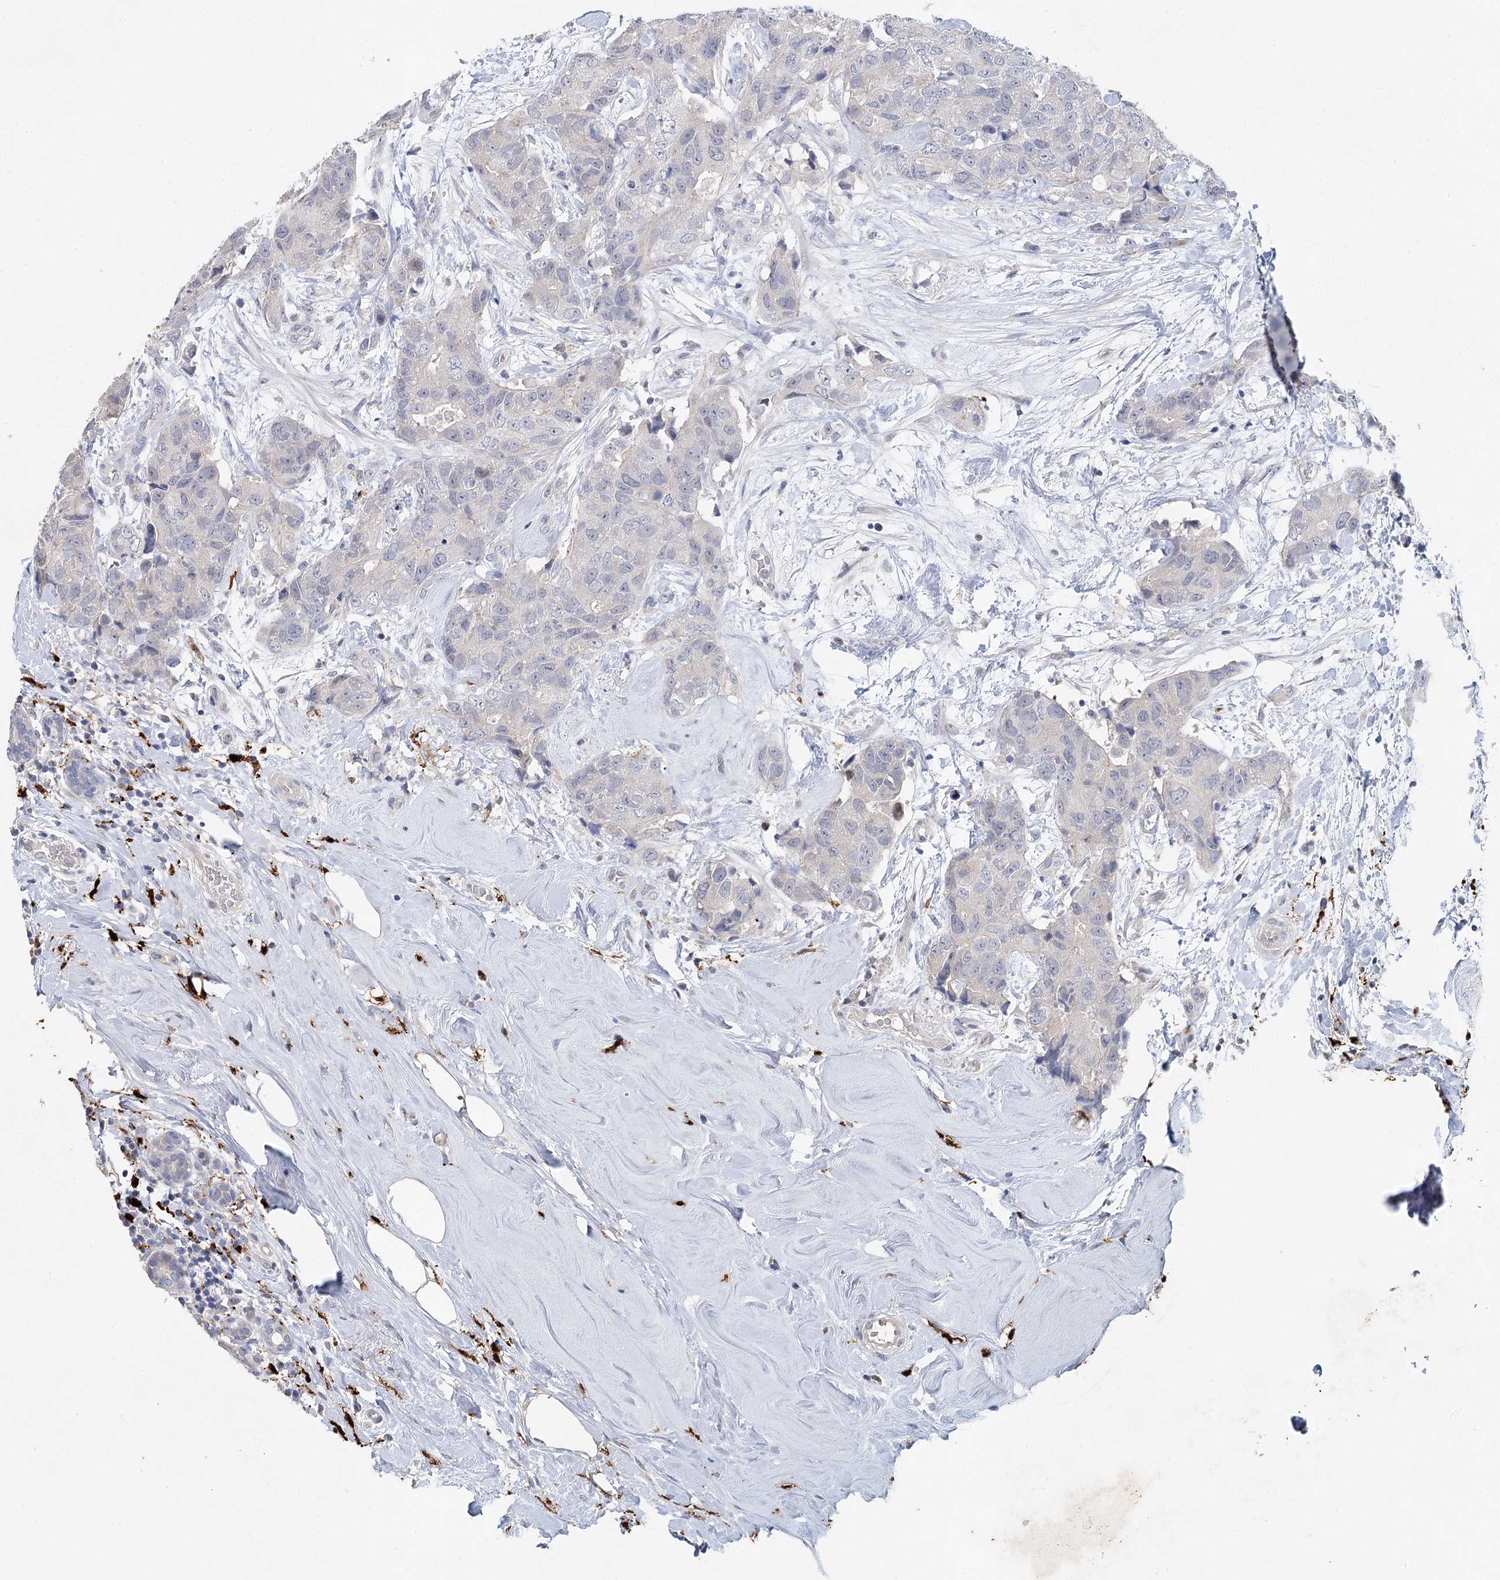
{"staining": {"intensity": "negative", "quantity": "none", "location": "none"}, "tissue": "breast cancer", "cell_type": "Tumor cells", "image_type": "cancer", "snomed": [{"axis": "morphology", "description": "Duct carcinoma"}, {"axis": "topography", "description": "Breast"}], "caption": "DAB (3,3'-diaminobenzidine) immunohistochemical staining of human breast cancer (intraductal carcinoma) reveals no significant staining in tumor cells.", "gene": "SLC19A3", "patient": {"sex": "female", "age": 62}}